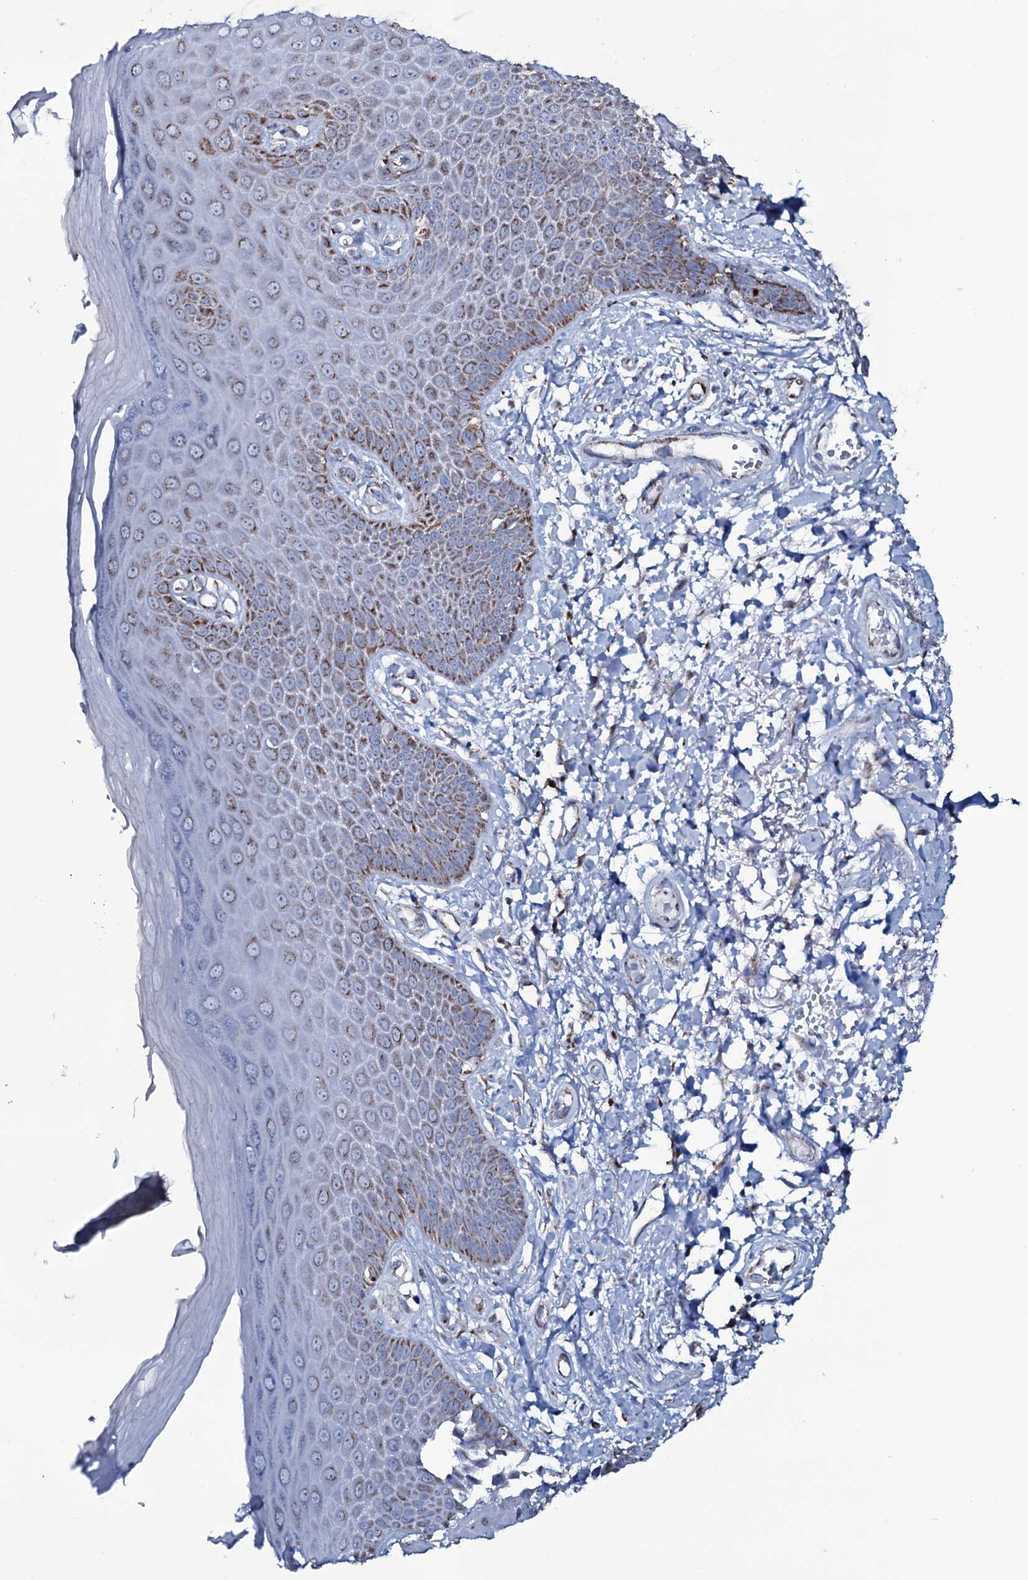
{"staining": {"intensity": "strong", "quantity": "25%-75%", "location": "cytoplasmic/membranous"}, "tissue": "skin", "cell_type": "Epidermal cells", "image_type": "normal", "snomed": [{"axis": "morphology", "description": "Normal tissue, NOS"}, {"axis": "topography", "description": "Anal"}], "caption": "This photomicrograph reveals normal skin stained with immunohistochemistry (IHC) to label a protein in brown. The cytoplasmic/membranous of epidermal cells show strong positivity for the protein. Nuclei are counter-stained blue.", "gene": "MRPS35", "patient": {"sex": "male", "age": 78}}